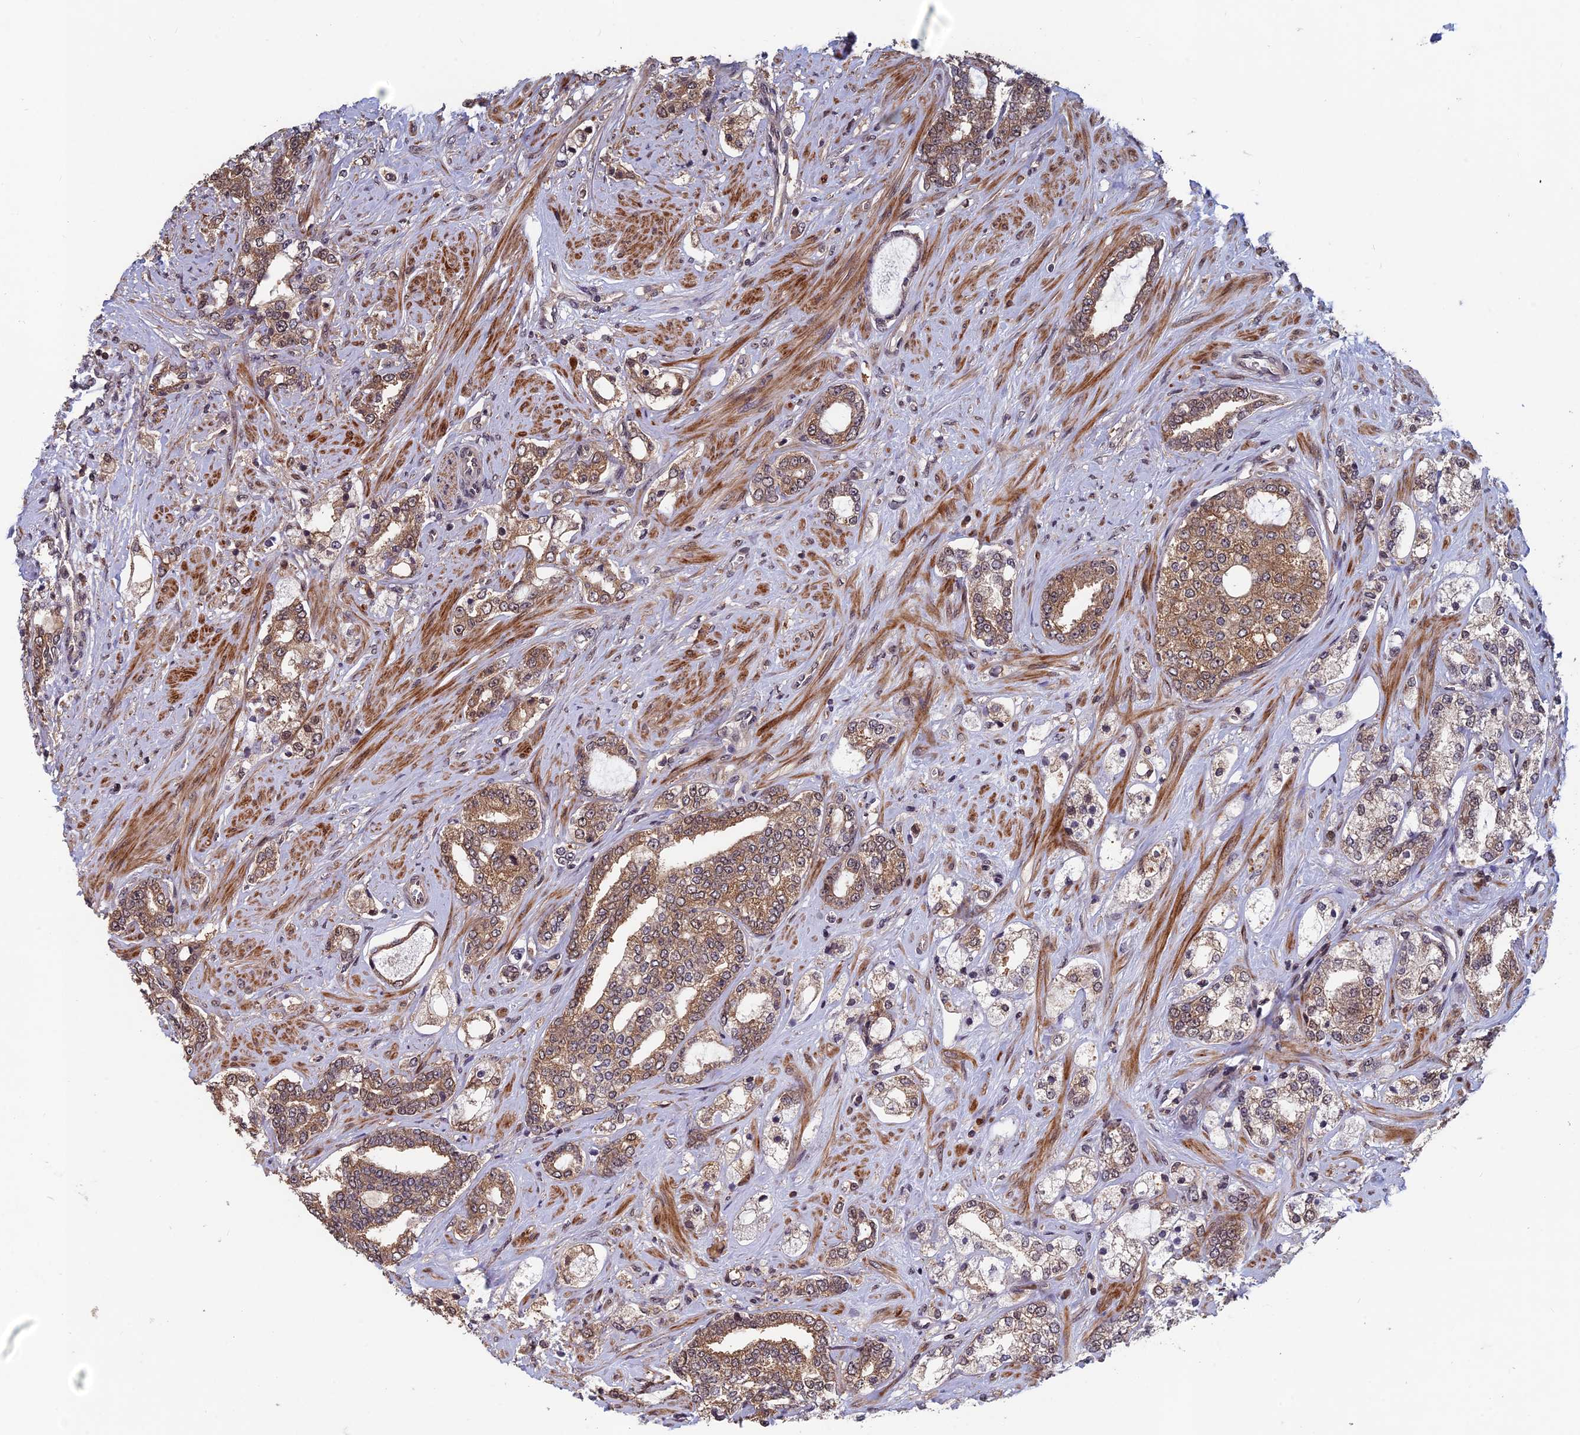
{"staining": {"intensity": "moderate", "quantity": ">75%", "location": "cytoplasmic/membranous,nuclear"}, "tissue": "prostate cancer", "cell_type": "Tumor cells", "image_type": "cancer", "snomed": [{"axis": "morphology", "description": "Adenocarcinoma, High grade"}, {"axis": "topography", "description": "Prostate"}], "caption": "An immunohistochemistry (IHC) photomicrograph of neoplastic tissue is shown. Protein staining in brown shows moderate cytoplasmic/membranous and nuclear positivity in prostate adenocarcinoma (high-grade) within tumor cells. (IHC, brightfield microscopy, high magnification).", "gene": "FAM53C", "patient": {"sex": "male", "age": 64}}